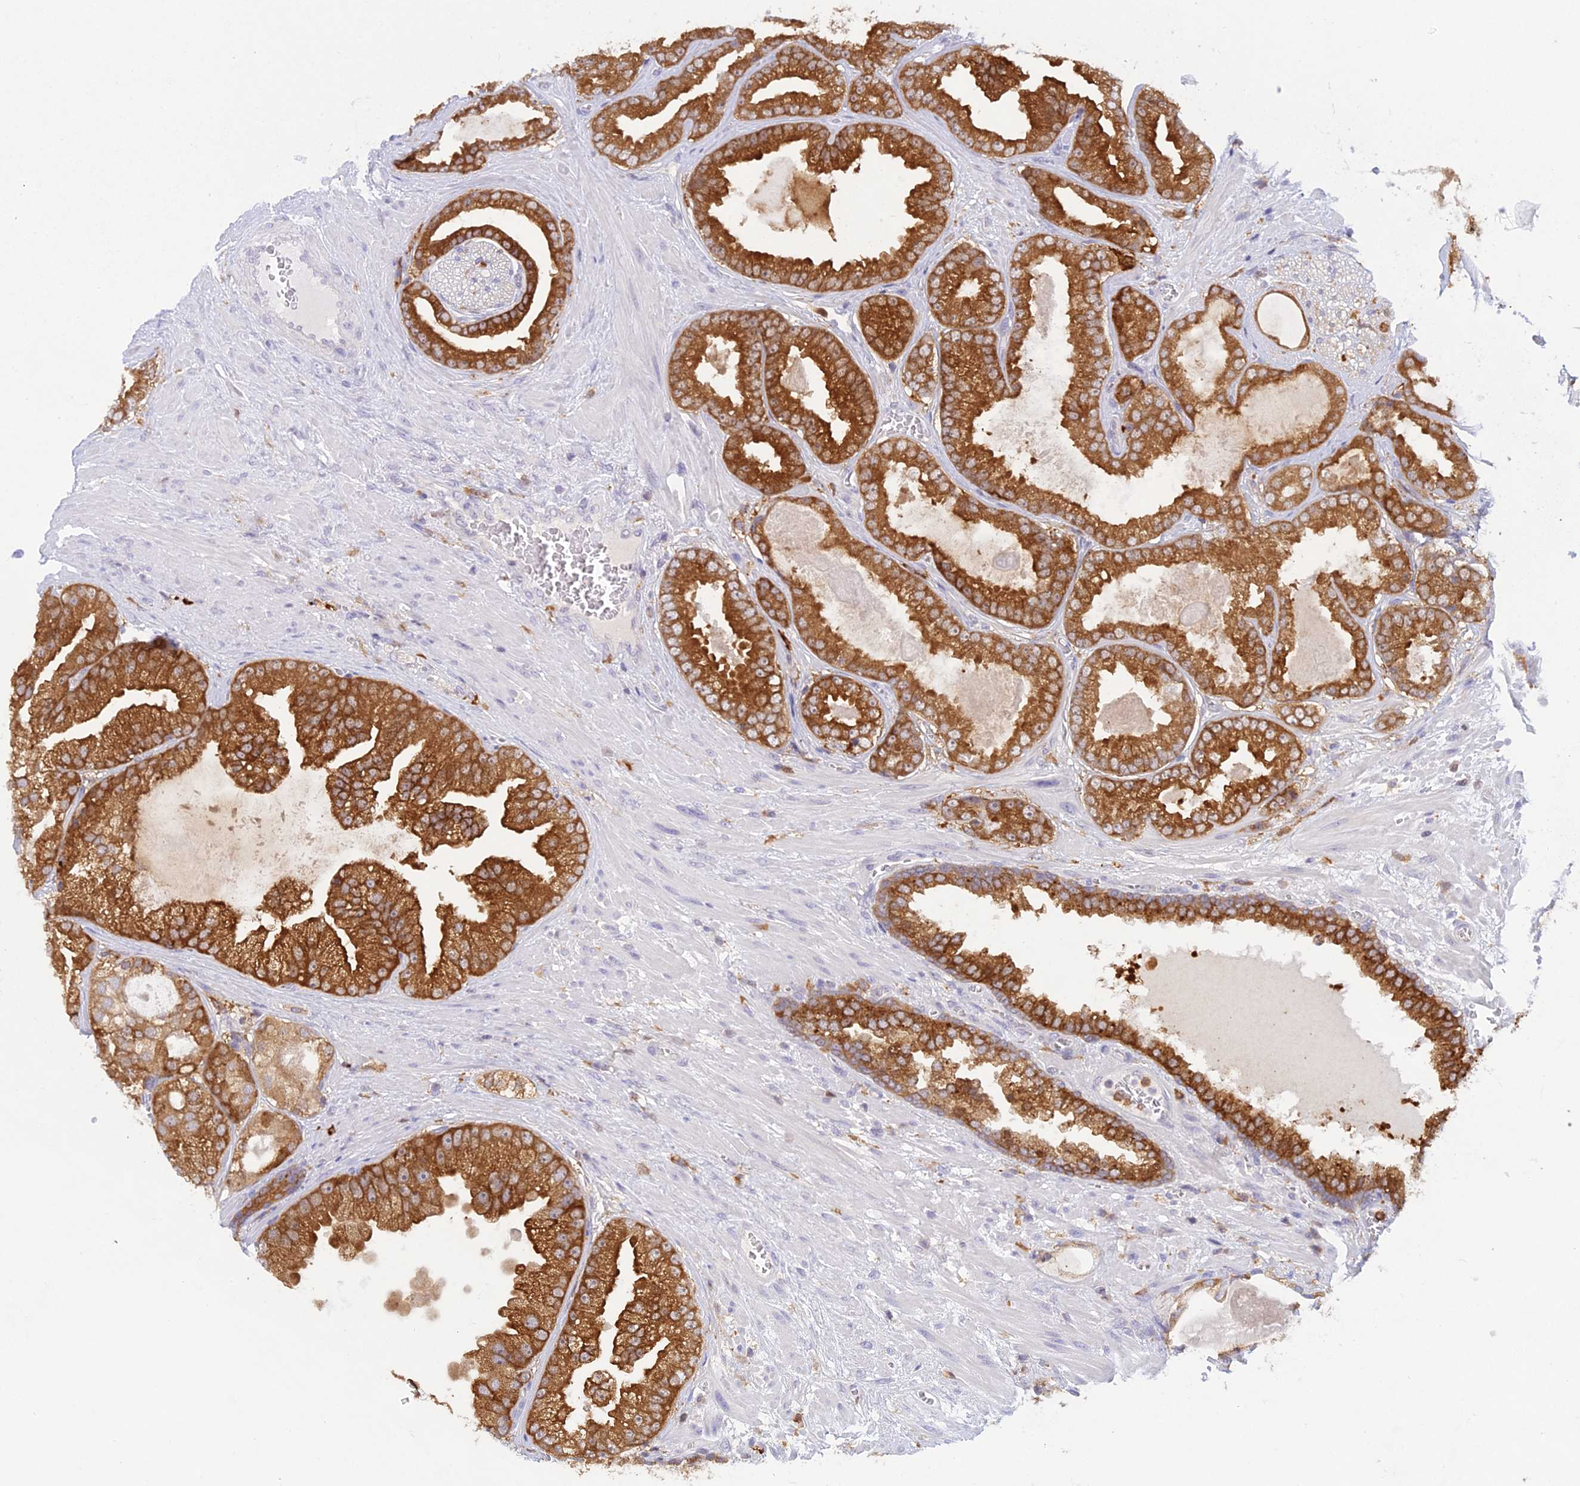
{"staining": {"intensity": "strong", "quantity": ">75%", "location": "cytoplasmic/membranous,nuclear"}, "tissue": "prostate cancer", "cell_type": "Tumor cells", "image_type": "cancer", "snomed": [{"axis": "morphology", "description": "Adenocarcinoma, Low grade"}, {"axis": "topography", "description": "Prostate"}], "caption": "Human prostate adenocarcinoma (low-grade) stained for a protein (brown) exhibits strong cytoplasmic/membranous and nuclear positive staining in about >75% of tumor cells.", "gene": "UBE2G1", "patient": {"sex": "male", "age": 57}}